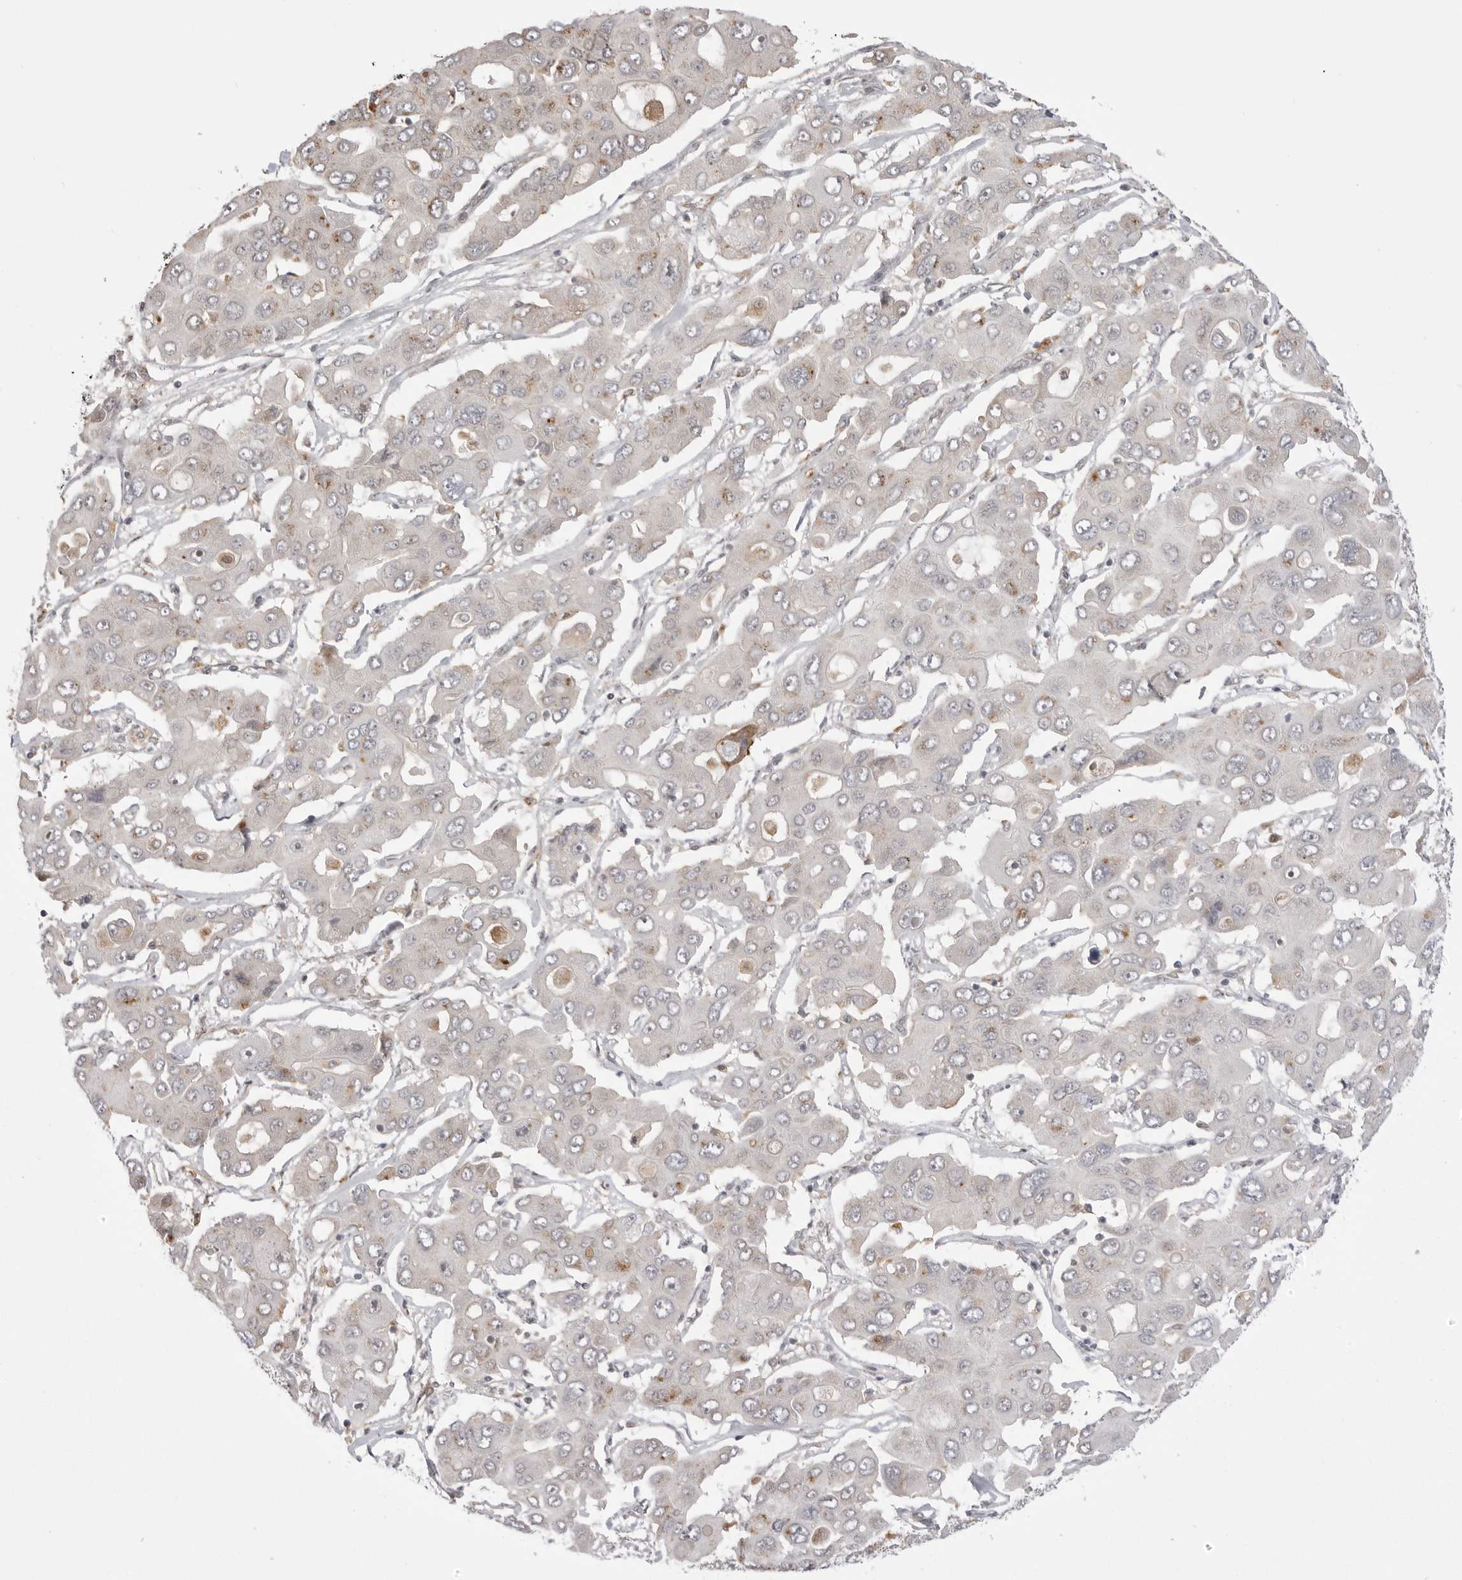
{"staining": {"intensity": "negative", "quantity": "none", "location": "none"}, "tissue": "liver cancer", "cell_type": "Tumor cells", "image_type": "cancer", "snomed": [{"axis": "morphology", "description": "Cholangiocarcinoma"}, {"axis": "topography", "description": "Liver"}], "caption": "Tumor cells are negative for protein expression in human cholangiocarcinoma (liver).", "gene": "PTK2B", "patient": {"sex": "male", "age": 67}}